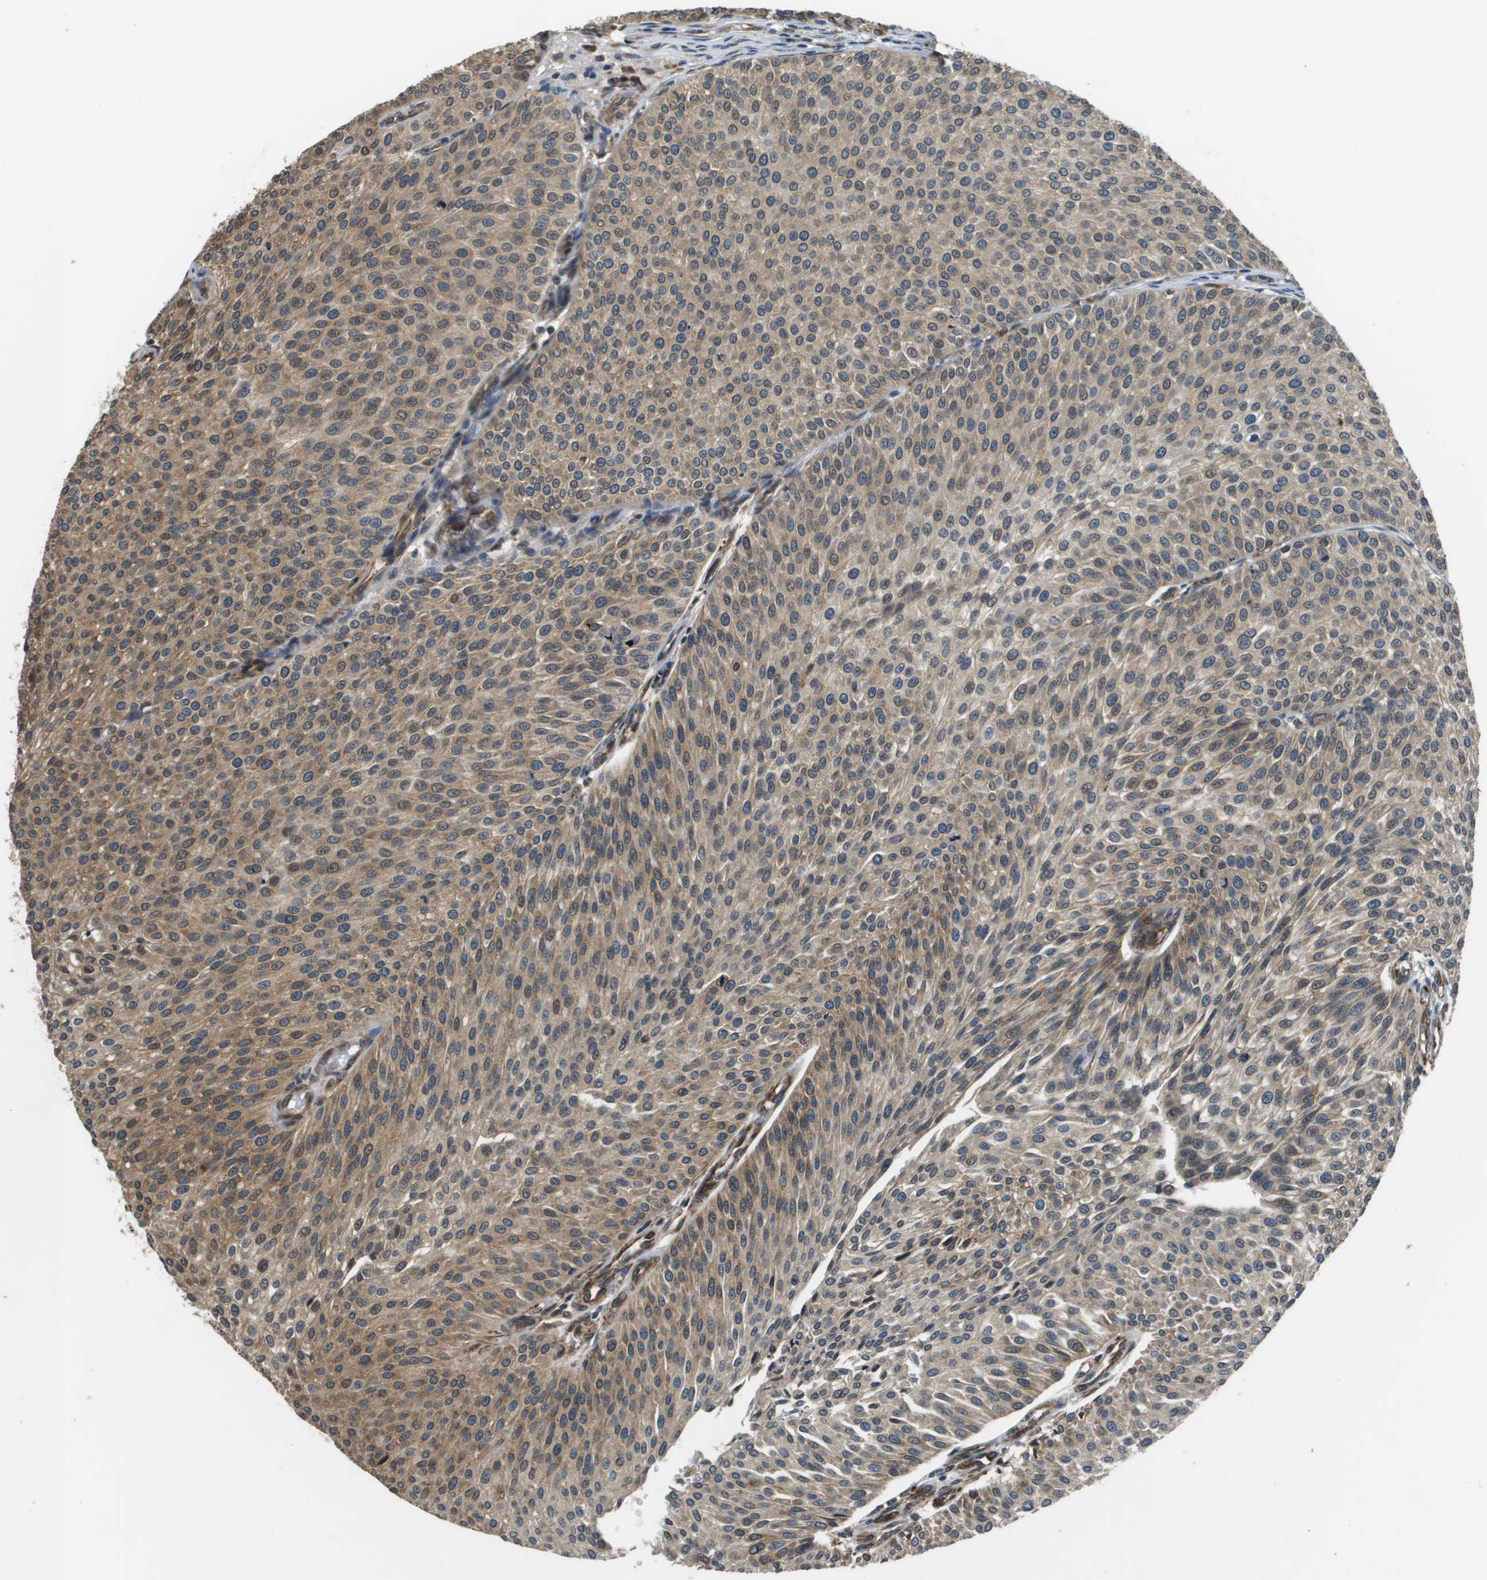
{"staining": {"intensity": "moderate", "quantity": ">75%", "location": "cytoplasmic/membranous"}, "tissue": "urothelial cancer", "cell_type": "Tumor cells", "image_type": "cancer", "snomed": [{"axis": "morphology", "description": "Urothelial carcinoma, Low grade"}, {"axis": "topography", "description": "Smooth muscle"}, {"axis": "topography", "description": "Urinary bladder"}], "caption": "IHC (DAB (3,3'-diaminobenzidine)) staining of human urothelial cancer shows moderate cytoplasmic/membranous protein staining in about >75% of tumor cells.", "gene": "SEC62", "patient": {"sex": "male", "age": 60}}